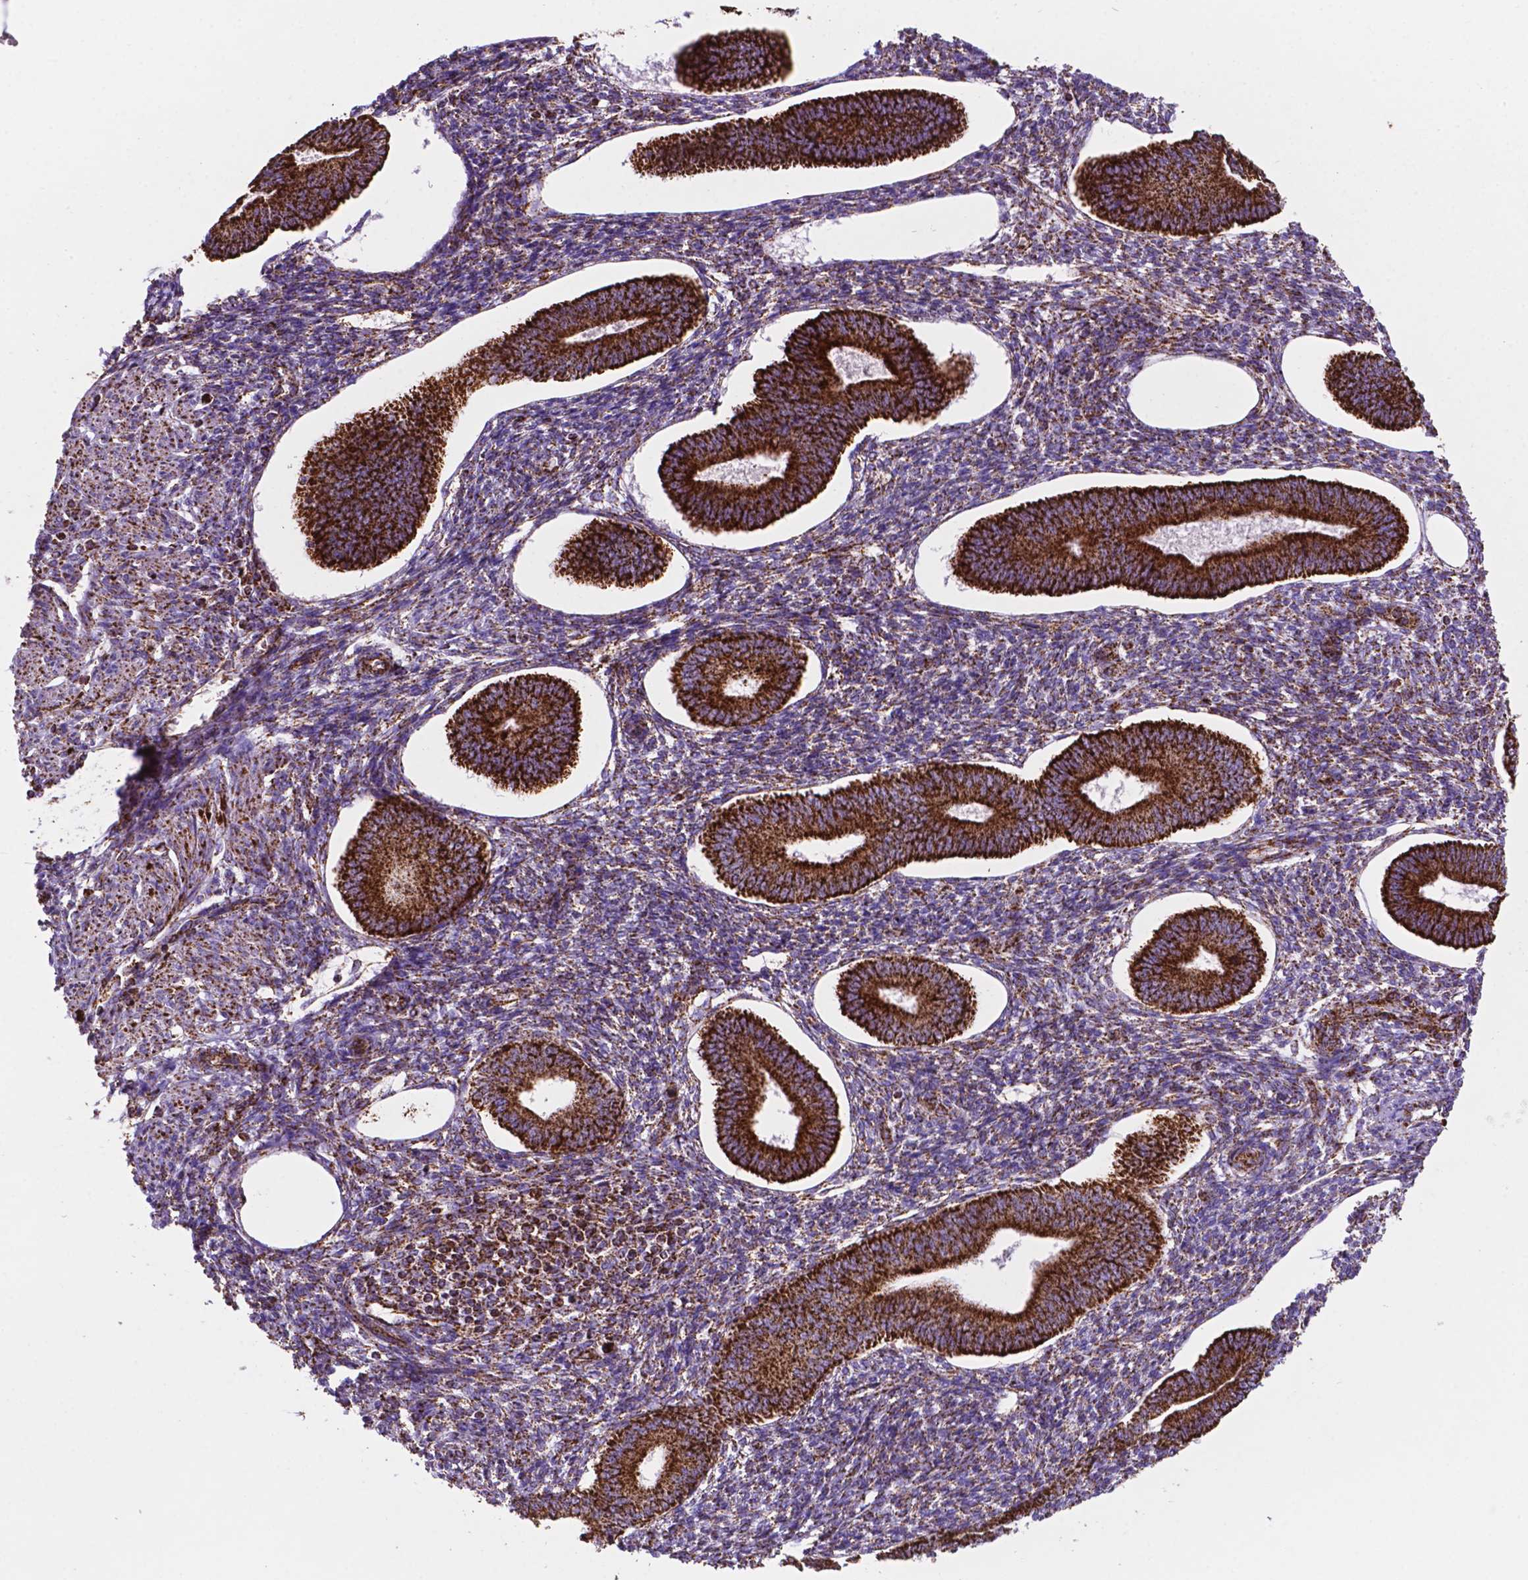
{"staining": {"intensity": "moderate", "quantity": ">75%", "location": "cytoplasmic/membranous"}, "tissue": "endometrium", "cell_type": "Cells in endometrial stroma", "image_type": "normal", "snomed": [{"axis": "morphology", "description": "Normal tissue, NOS"}, {"axis": "topography", "description": "Endometrium"}], "caption": "Immunohistochemistry photomicrograph of normal endometrium: human endometrium stained using immunohistochemistry (IHC) shows medium levels of moderate protein expression localized specifically in the cytoplasmic/membranous of cells in endometrial stroma, appearing as a cytoplasmic/membranous brown color.", "gene": "HSPD1", "patient": {"sex": "female", "age": 42}}